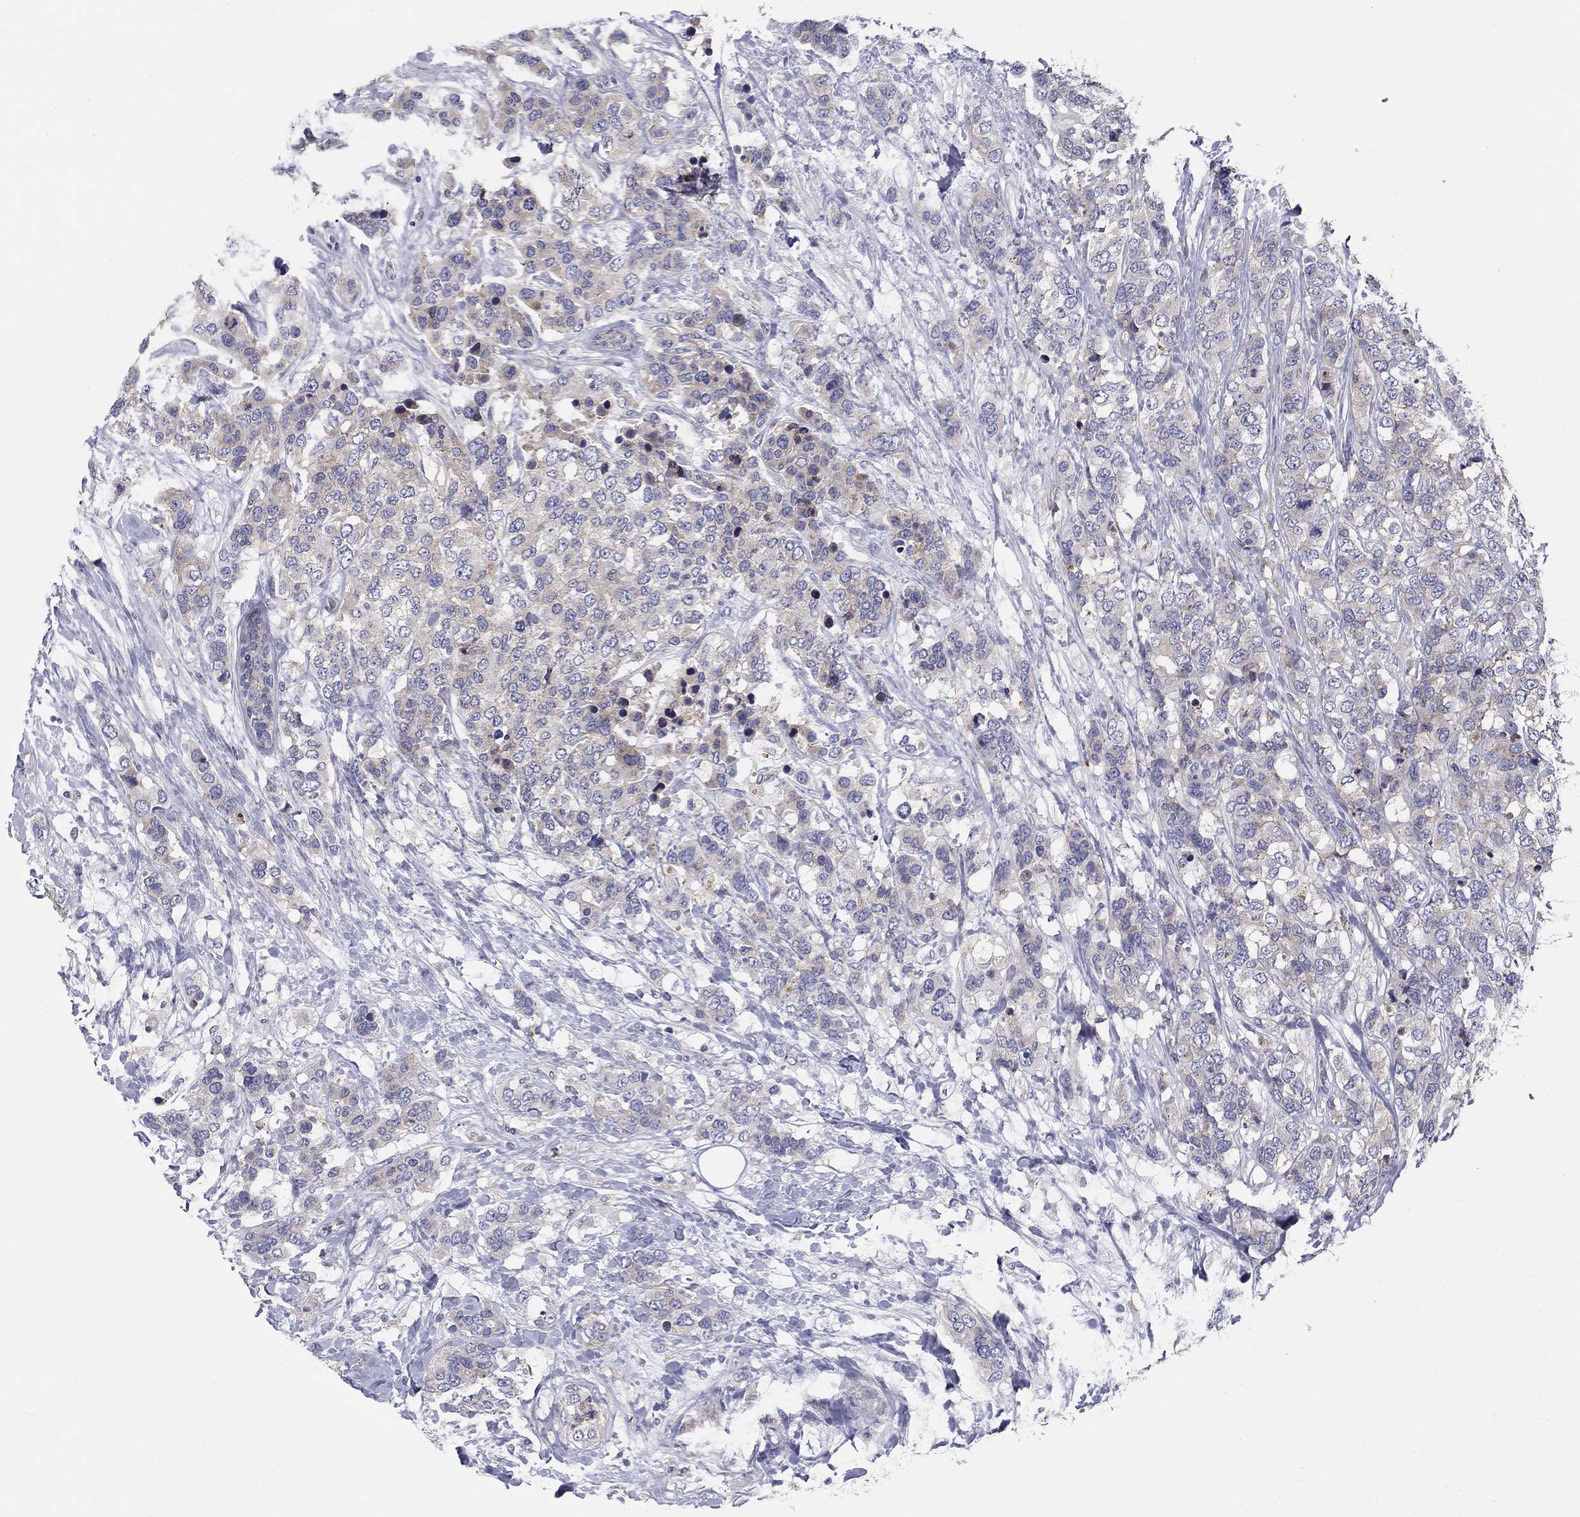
{"staining": {"intensity": "weak", "quantity": "<25%", "location": "cytoplasmic/membranous"}, "tissue": "breast cancer", "cell_type": "Tumor cells", "image_type": "cancer", "snomed": [{"axis": "morphology", "description": "Lobular carcinoma"}, {"axis": "topography", "description": "Breast"}], "caption": "Lobular carcinoma (breast) was stained to show a protein in brown. There is no significant positivity in tumor cells.", "gene": "EMP2", "patient": {"sex": "female", "age": 59}}